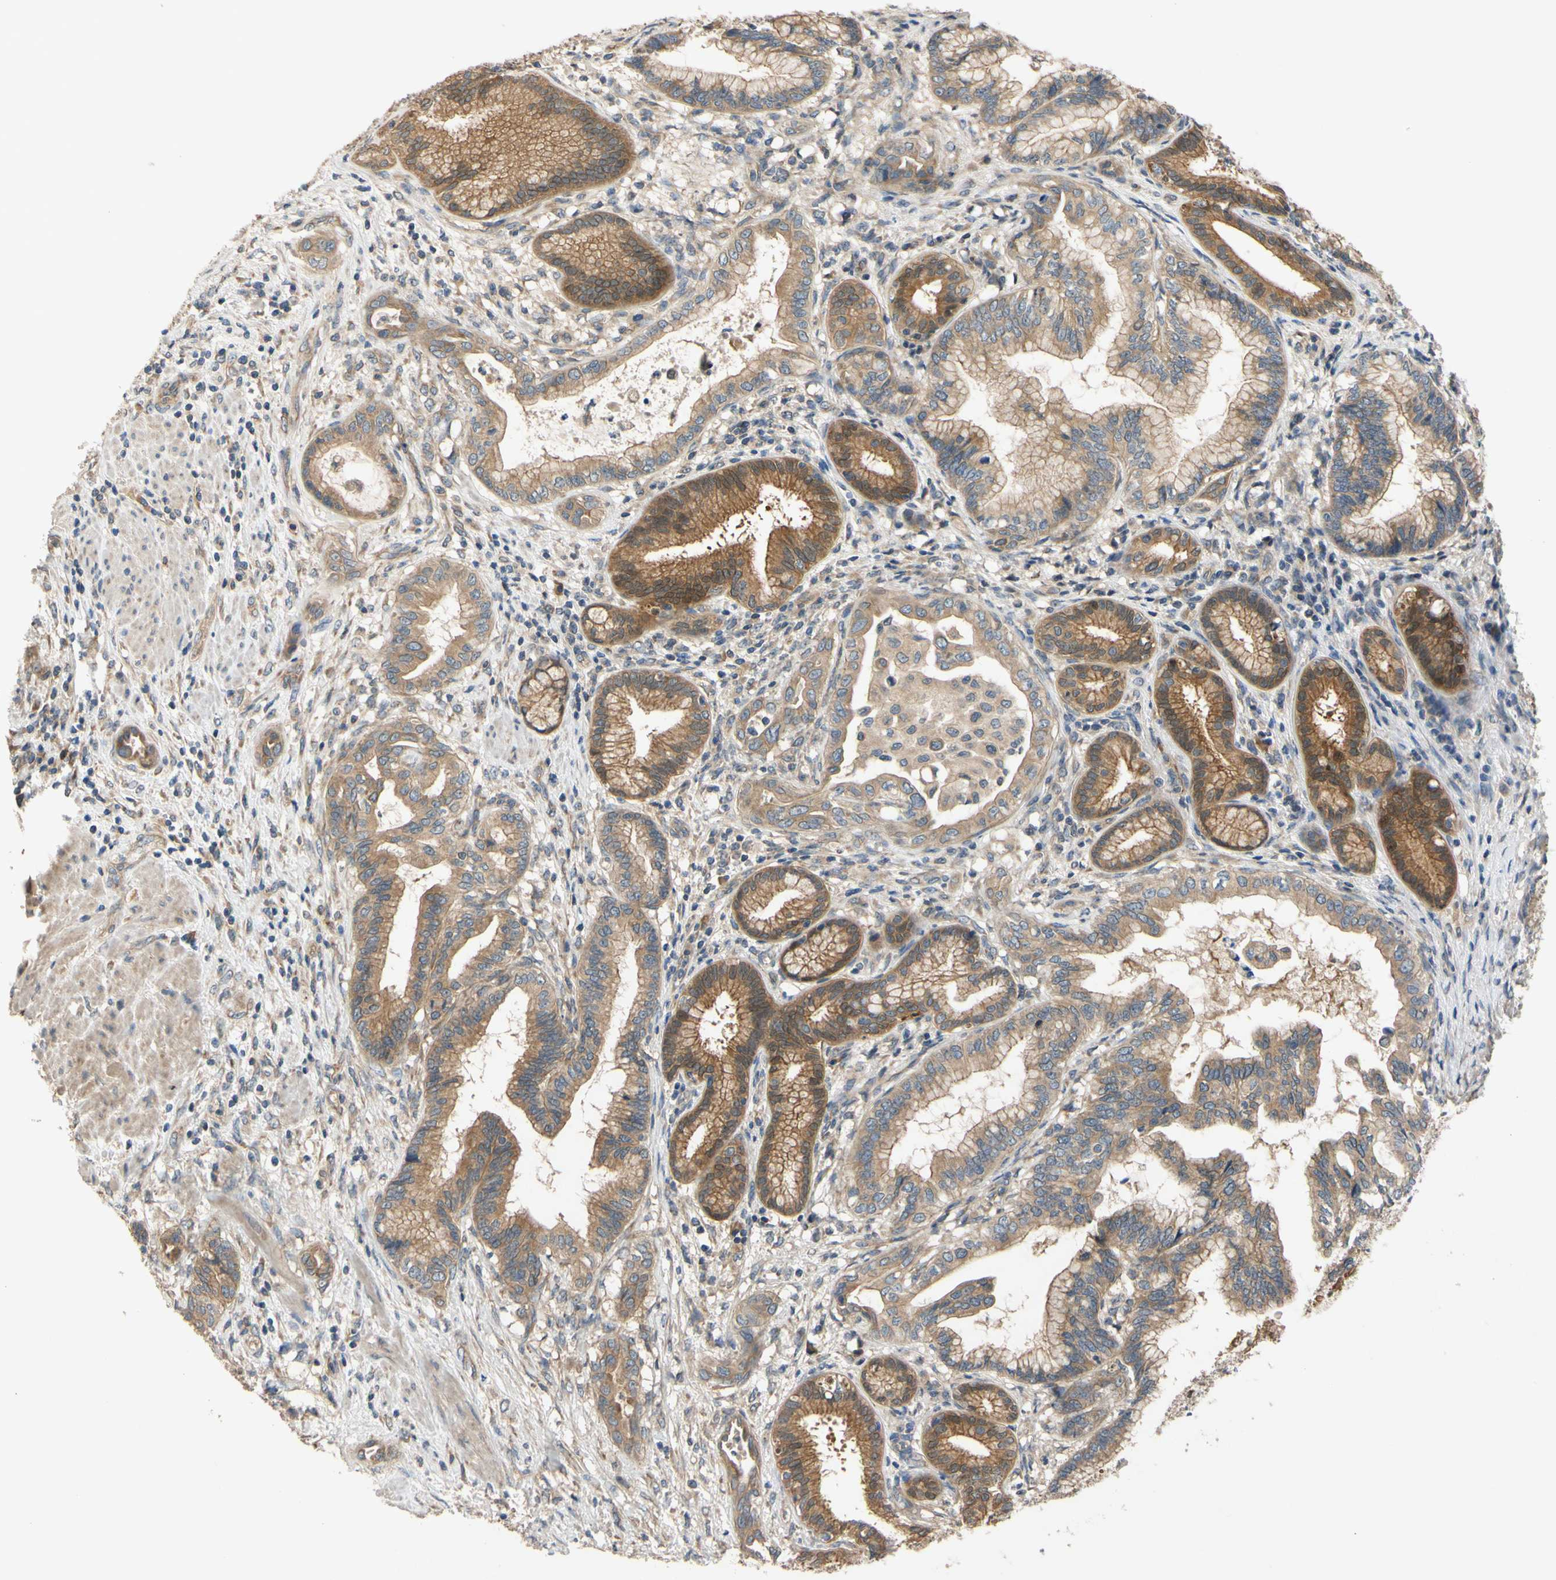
{"staining": {"intensity": "moderate", "quantity": ">75%", "location": "cytoplasmic/membranous"}, "tissue": "pancreatic cancer", "cell_type": "Tumor cells", "image_type": "cancer", "snomed": [{"axis": "morphology", "description": "Adenocarcinoma, NOS"}, {"axis": "topography", "description": "Pancreas"}], "caption": "Immunohistochemical staining of adenocarcinoma (pancreatic) displays medium levels of moderate cytoplasmic/membranous protein expression in about >75% of tumor cells.", "gene": "MBTPS2", "patient": {"sex": "female", "age": 64}}